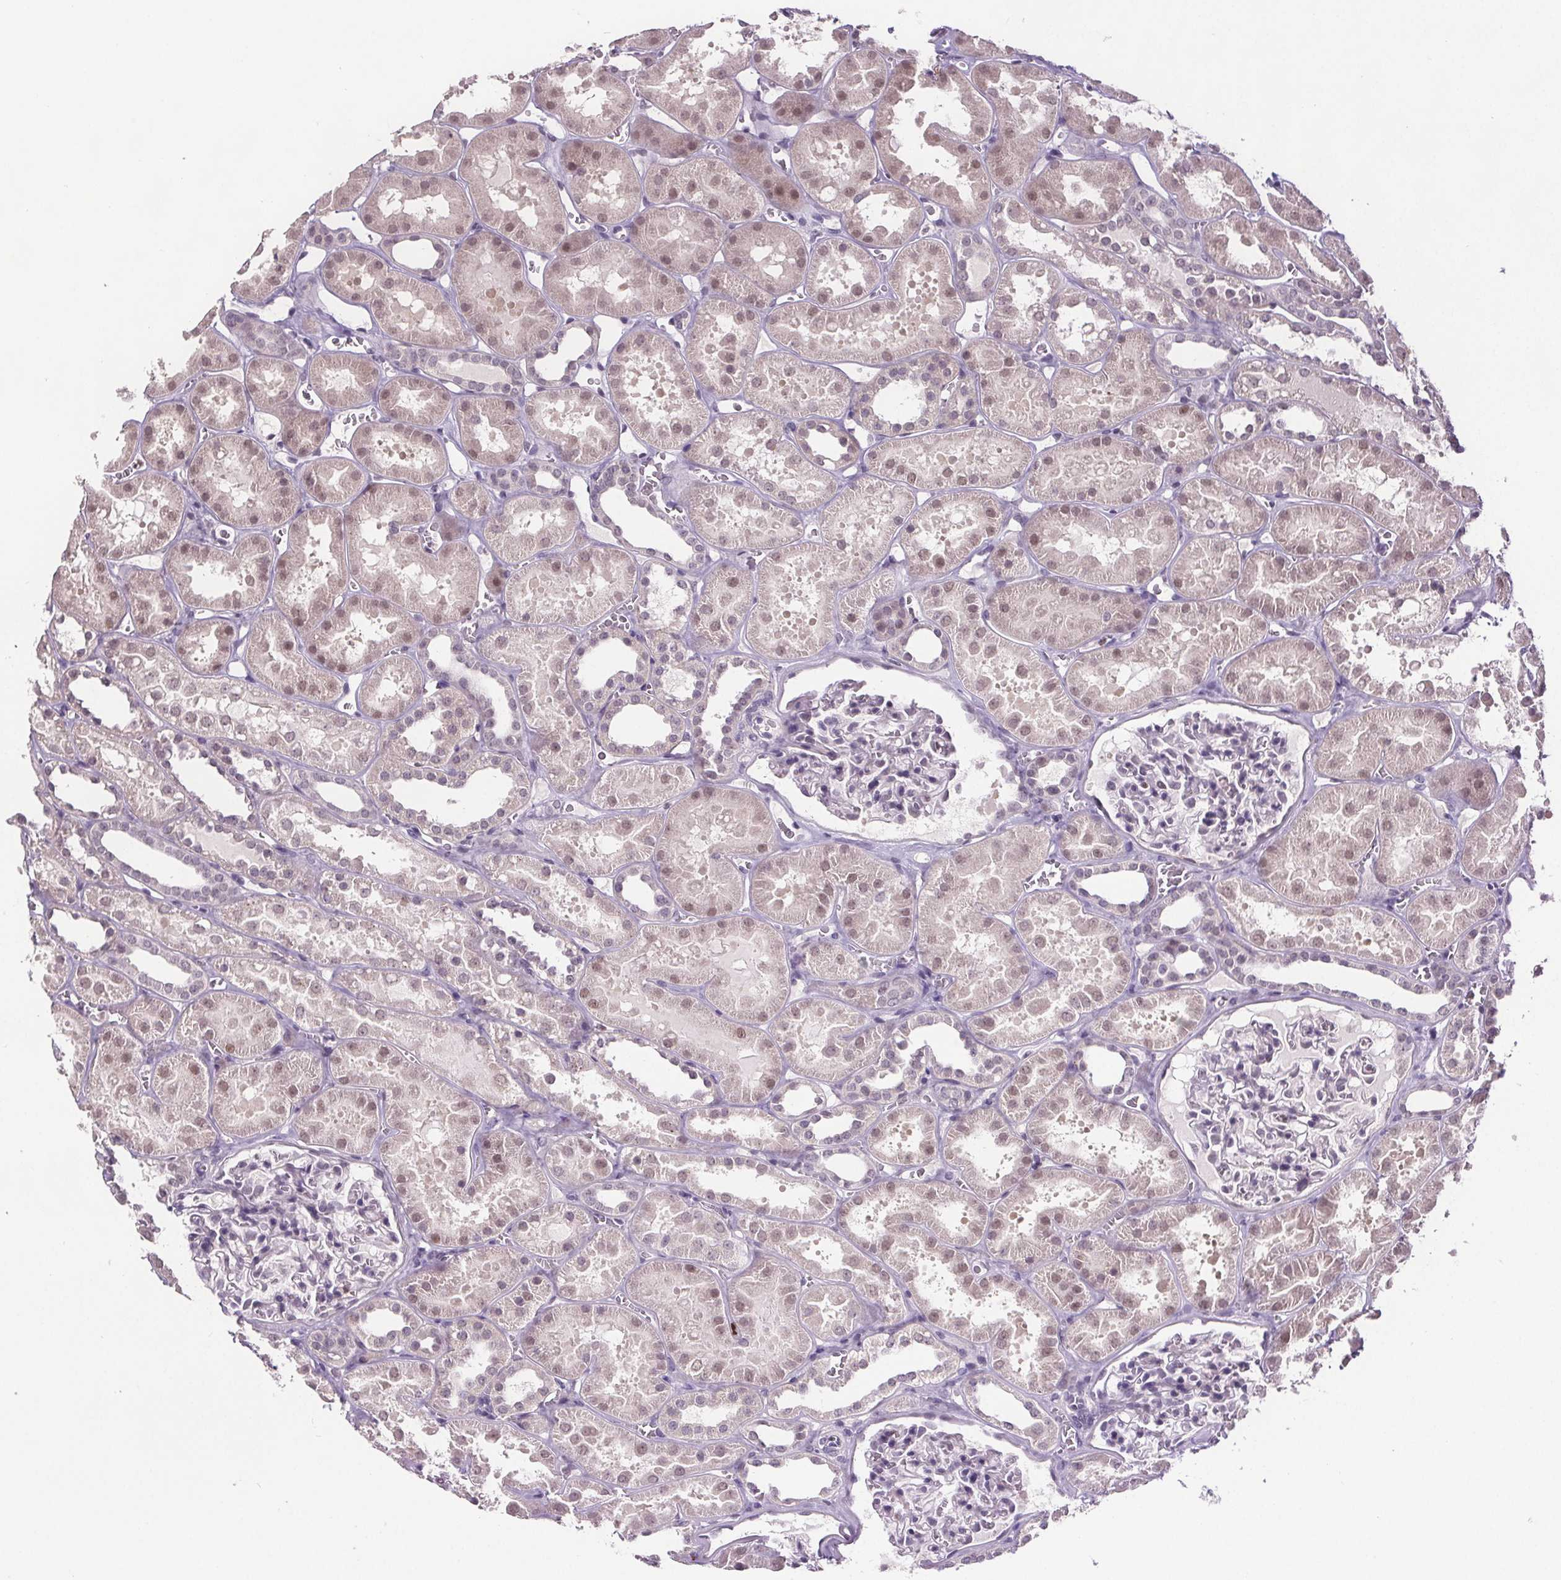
{"staining": {"intensity": "negative", "quantity": "none", "location": "none"}, "tissue": "kidney", "cell_type": "Cells in glomeruli", "image_type": "normal", "snomed": [{"axis": "morphology", "description": "Normal tissue, NOS"}, {"axis": "topography", "description": "Kidney"}], "caption": "Immunohistochemistry (IHC) photomicrograph of normal kidney: human kidney stained with DAB reveals no significant protein positivity in cells in glomeruli. Nuclei are stained in blue.", "gene": "CENPF", "patient": {"sex": "female", "age": 41}}